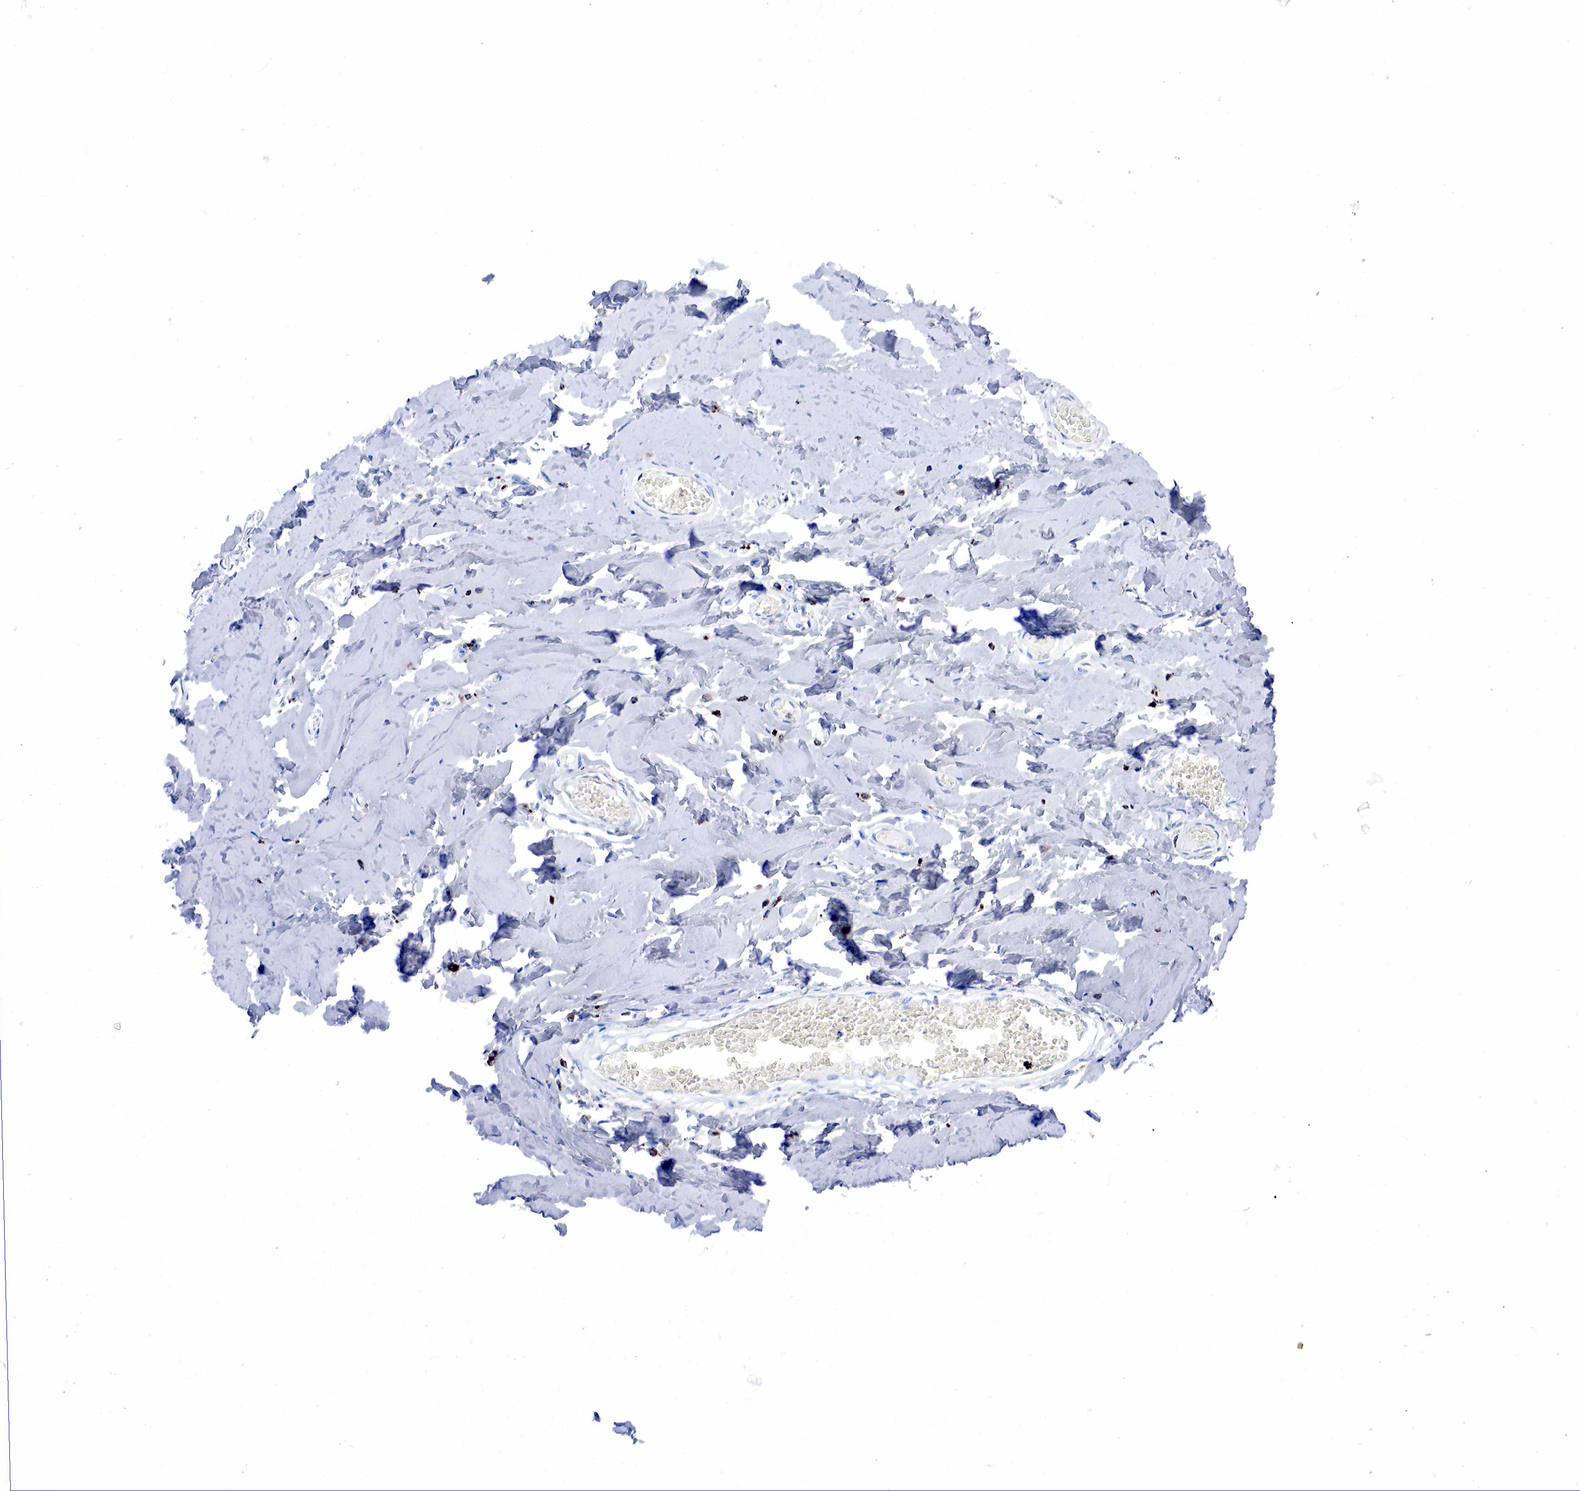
{"staining": {"intensity": "negative", "quantity": "none", "location": "none"}, "tissue": "adipose tissue", "cell_type": "Adipocytes", "image_type": "normal", "snomed": [{"axis": "morphology", "description": "Normal tissue, NOS"}, {"axis": "morphology", "description": "Sarcoma, NOS"}, {"axis": "topography", "description": "Skin"}, {"axis": "topography", "description": "Soft tissue"}], "caption": "The photomicrograph shows no staining of adipocytes in normal adipose tissue.", "gene": "CD68", "patient": {"sex": "female", "age": 51}}